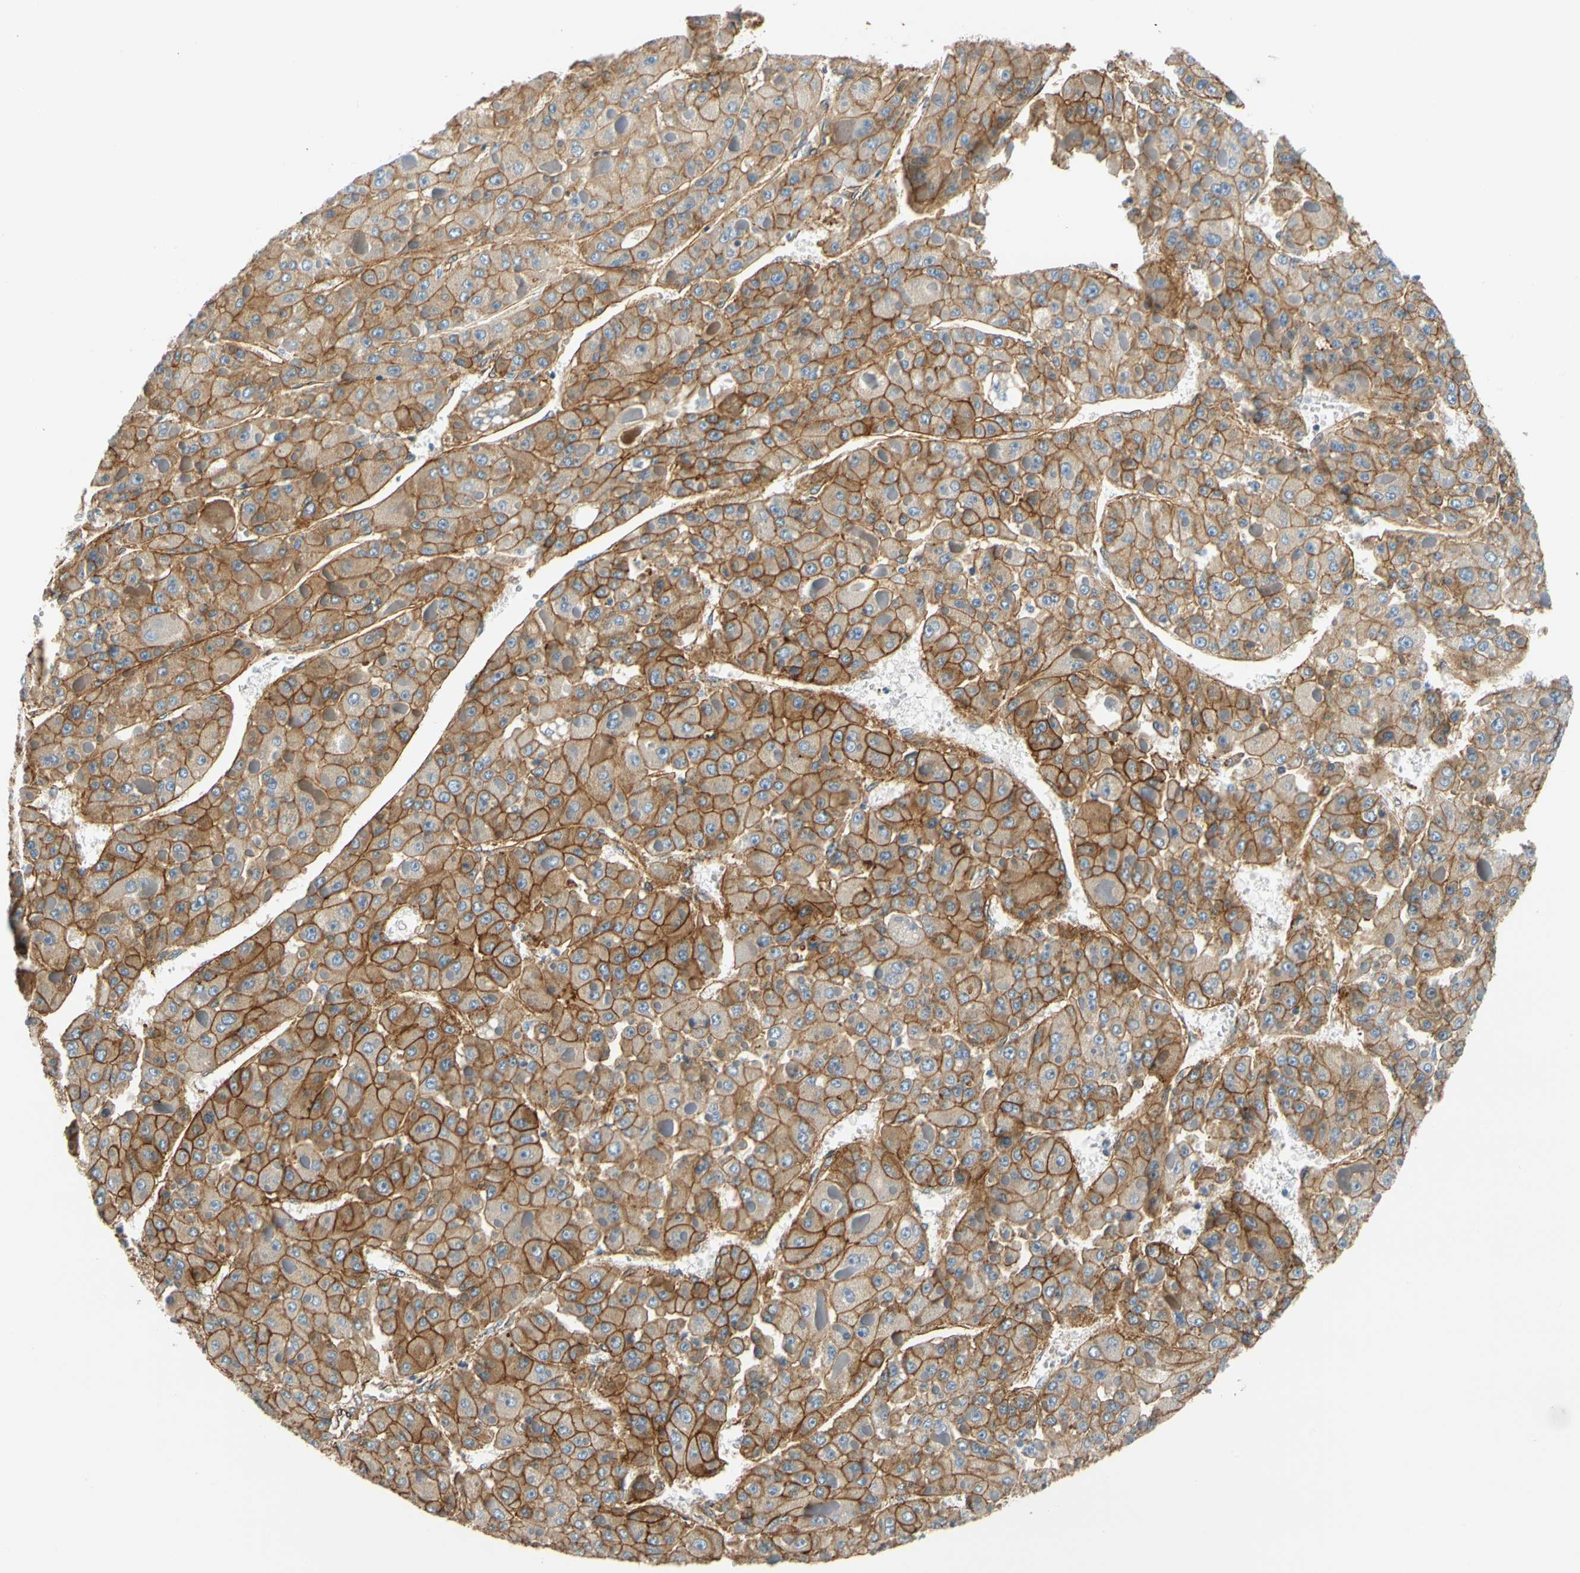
{"staining": {"intensity": "strong", "quantity": ">75%", "location": "cytoplasmic/membranous"}, "tissue": "liver cancer", "cell_type": "Tumor cells", "image_type": "cancer", "snomed": [{"axis": "morphology", "description": "Carcinoma, Hepatocellular, NOS"}, {"axis": "topography", "description": "Liver"}], "caption": "High-power microscopy captured an IHC image of hepatocellular carcinoma (liver), revealing strong cytoplasmic/membranous expression in approximately >75% of tumor cells. The staining was performed using DAB to visualize the protein expression in brown, while the nuclei were stained in blue with hematoxylin (Magnification: 20x).", "gene": "SPTAN1", "patient": {"sex": "female", "age": 73}}